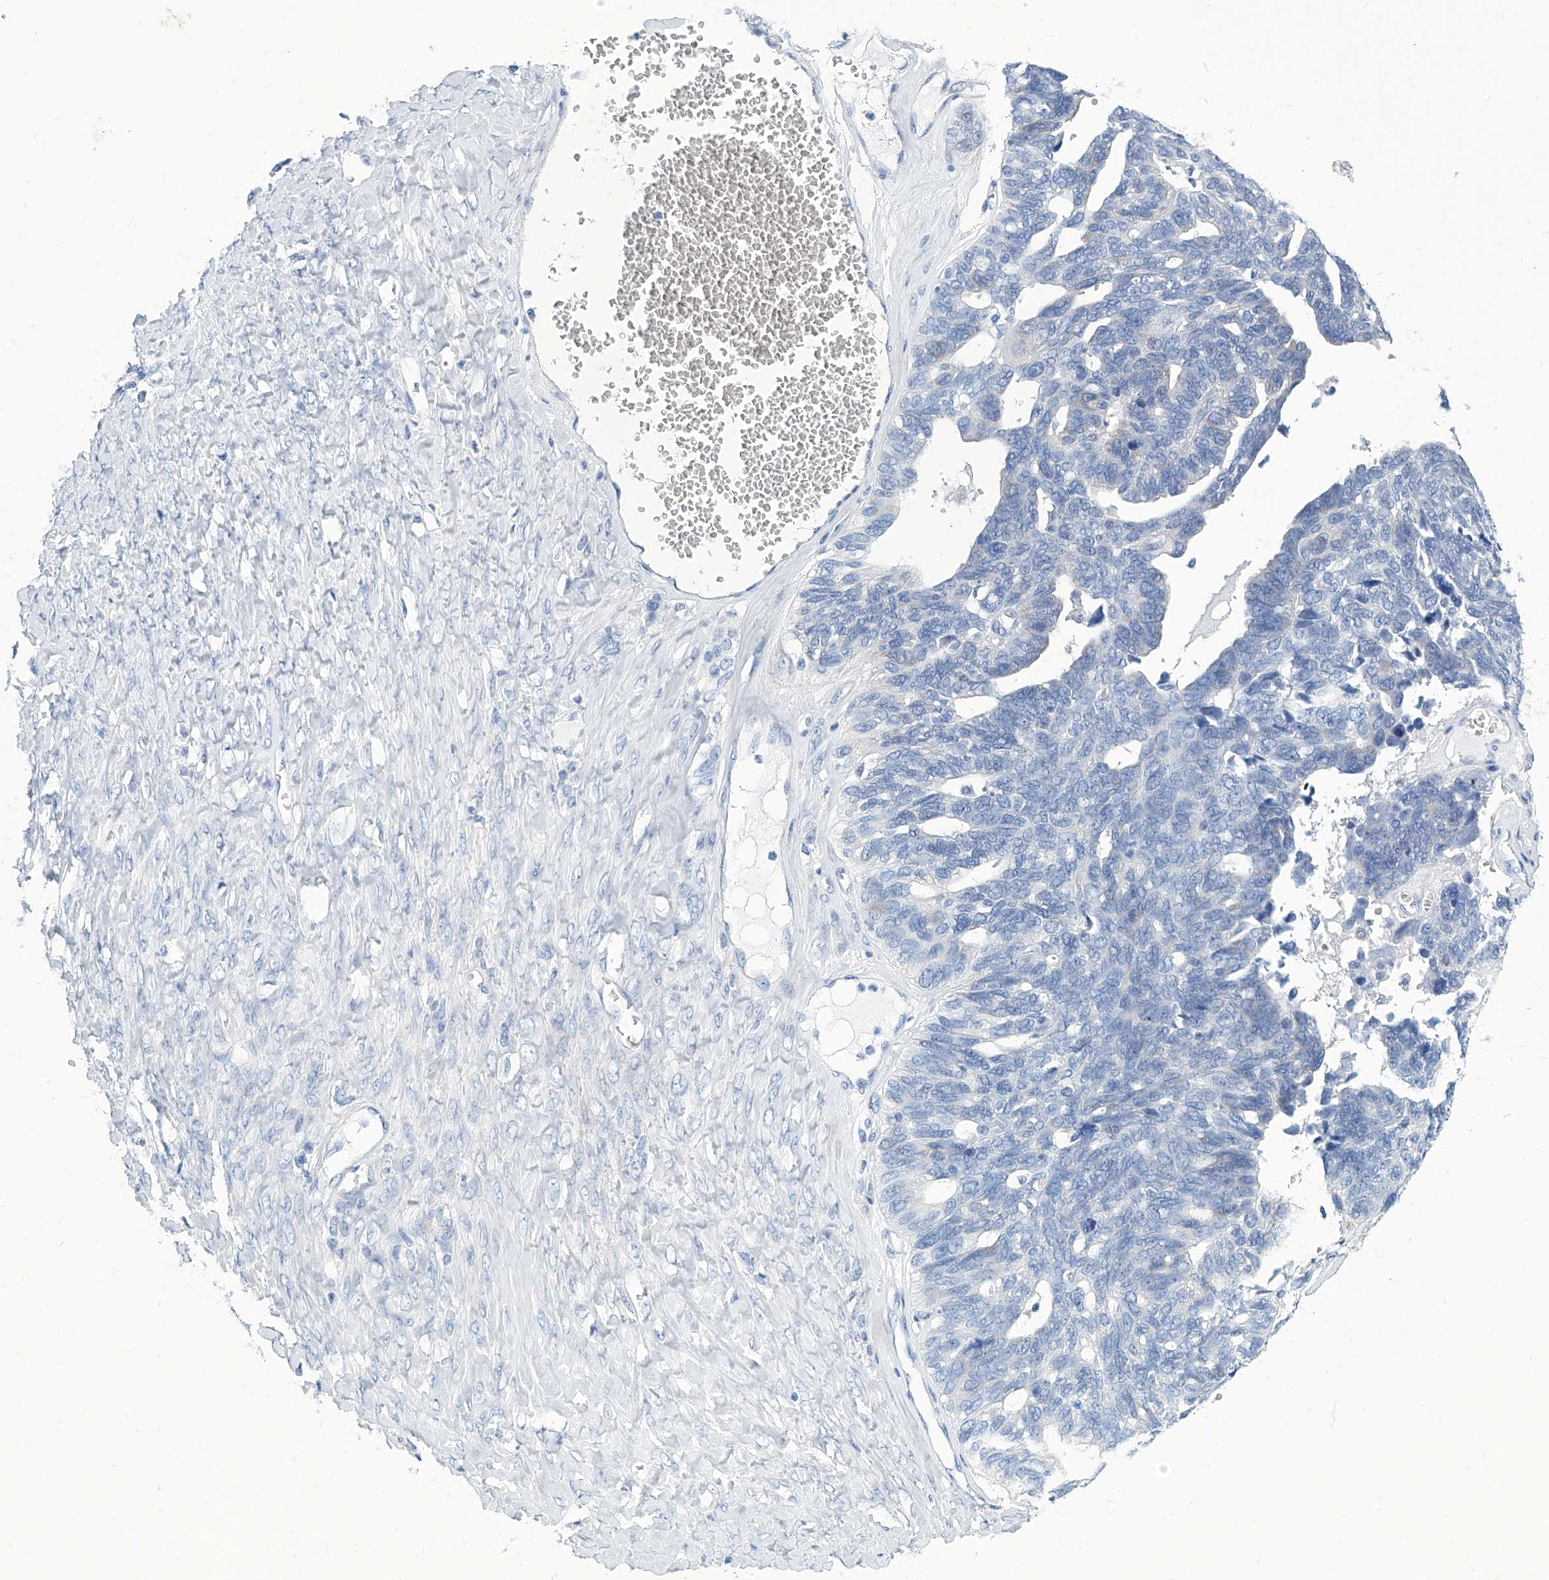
{"staining": {"intensity": "negative", "quantity": "none", "location": "none"}, "tissue": "ovarian cancer", "cell_type": "Tumor cells", "image_type": "cancer", "snomed": [{"axis": "morphology", "description": "Cystadenocarcinoma, serous, NOS"}, {"axis": "topography", "description": "Ovary"}], "caption": "This histopathology image is of serous cystadenocarcinoma (ovarian) stained with IHC to label a protein in brown with the nuclei are counter-stained blue. There is no positivity in tumor cells.", "gene": "ZNF519", "patient": {"sex": "female", "age": 79}}